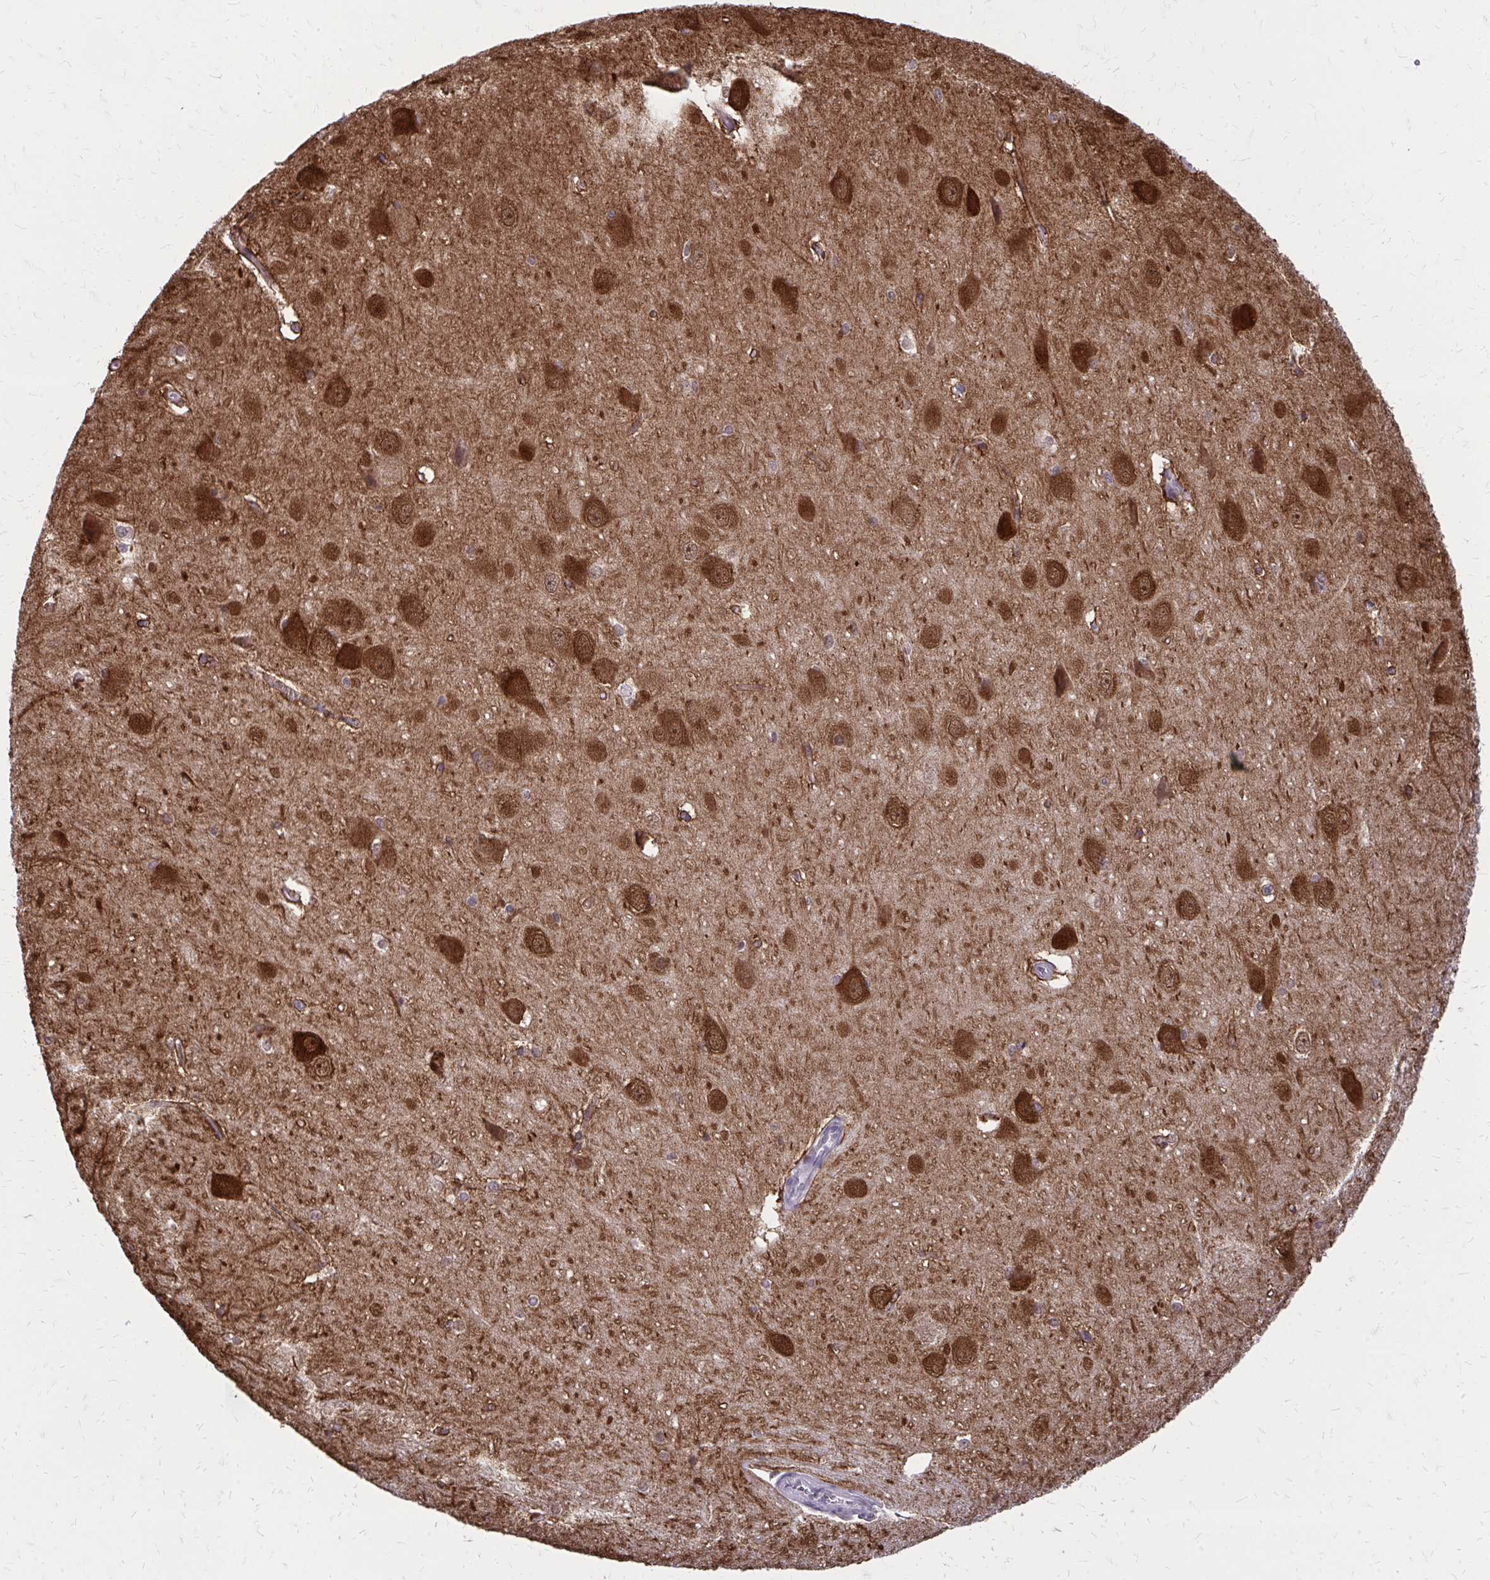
{"staining": {"intensity": "moderate", "quantity": "<25%", "location": "cytoplasmic/membranous,nuclear"}, "tissue": "hippocampus", "cell_type": "Glial cells", "image_type": "normal", "snomed": [{"axis": "morphology", "description": "Normal tissue, NOS"}, {"axis": "topography", "description": "Cerebral cortex"}, {"axis": "topography", "description": "Hippocampus"}], "caption": "Protein staining demonstrates moderate cytoplasmic/membranous,nuclear staining in approximately <25% of glial cells in unremarkable hippocampus.", "gene": "AKAP5", "patient": {"sex": "female", "age": 19}}